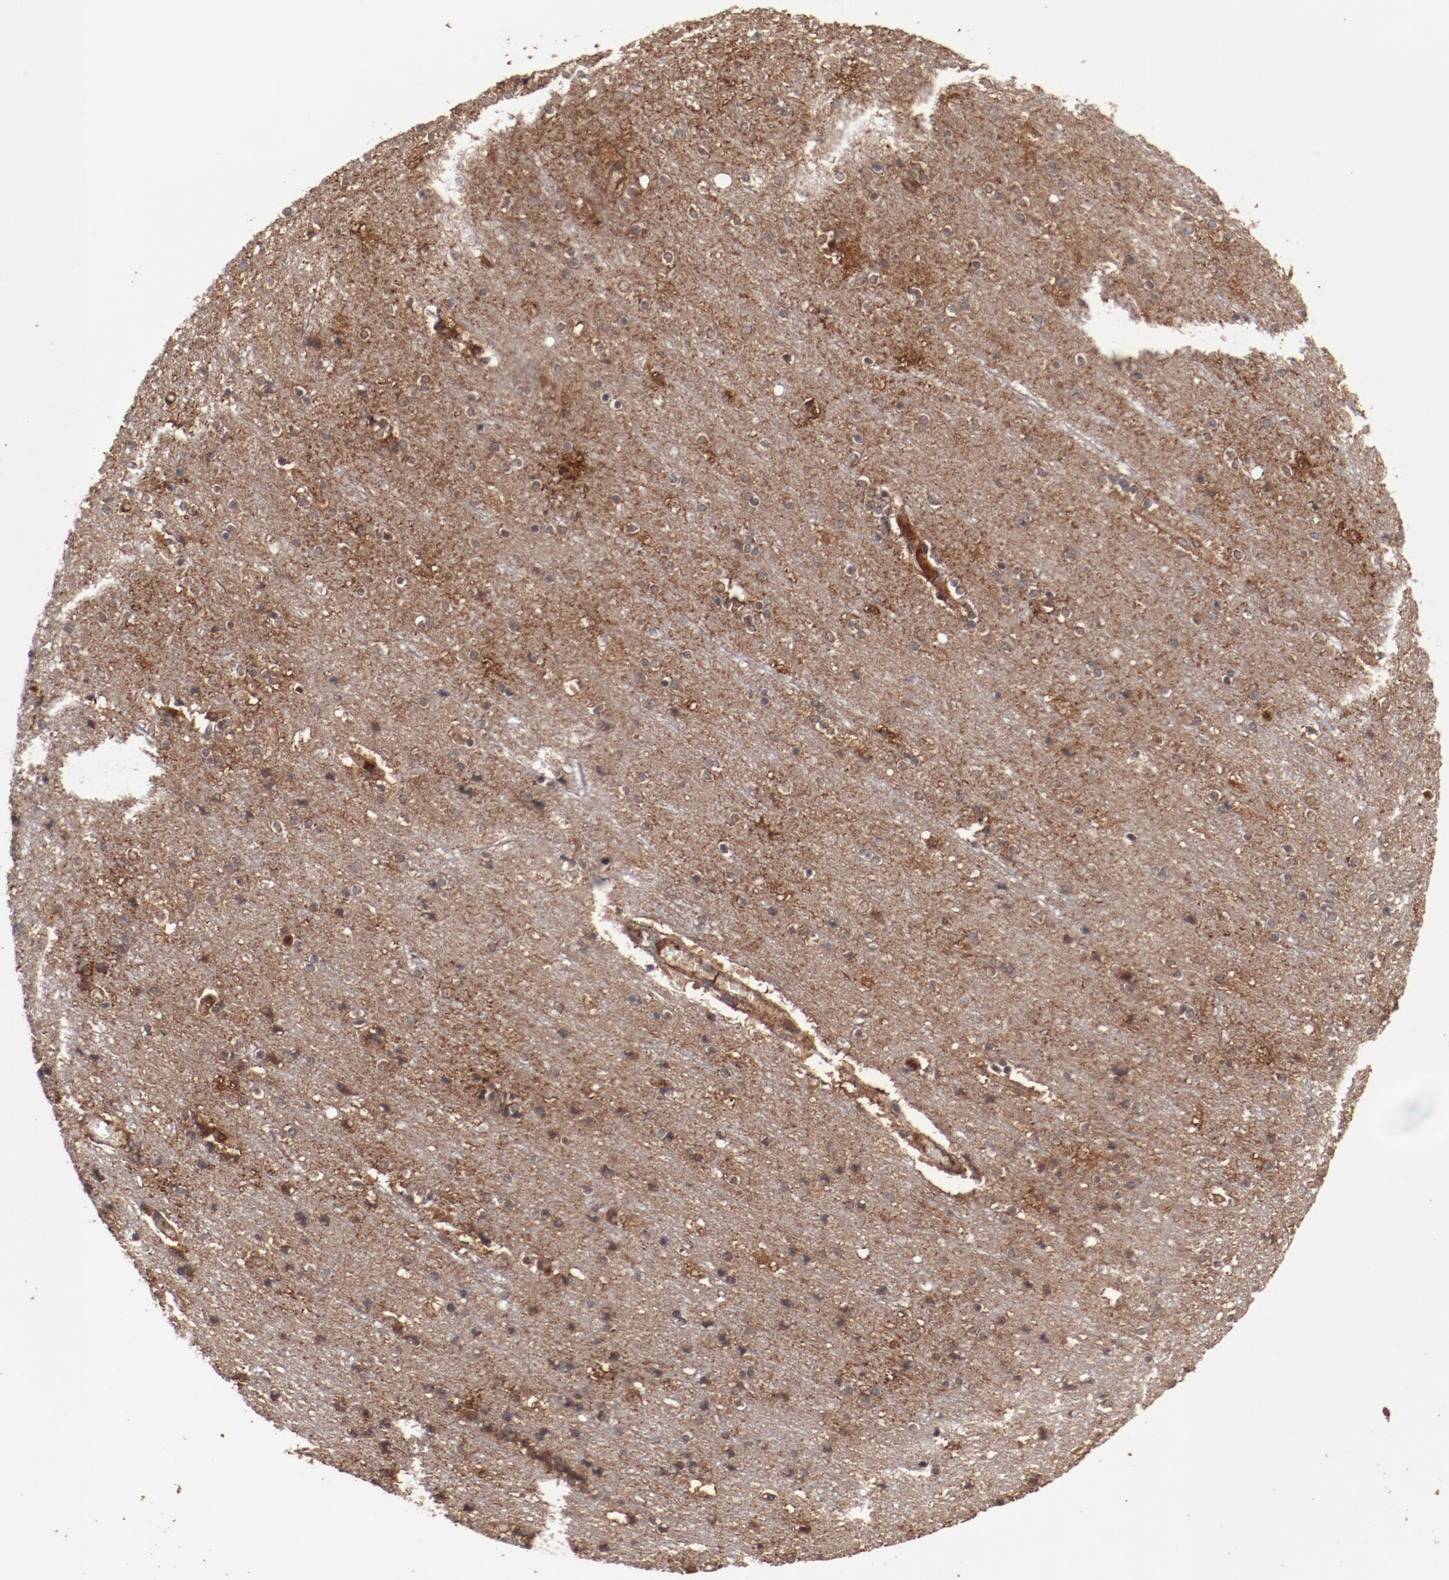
{"staining": {"intensity": "moderate", "quantity": "25%-75%", "location": "cytoplasmic/membranous"}, "tissue": "cerebral cortex", "cell_type": "Endothelial cells", "image_type": "normal", "snomed": [{"axis": "morphology", "description": "Normal tissue, NOS"}, {"axis": "topography", "description": "Cerebral cortex"}], "caption": "Protein positivity by immunohistochemistry displays moderate cytoplasmic/membranous staining in about 25%-75% of endothelial cells in unremarkable cerebral cortex.", "gene": "TENM1", "patient": {"sex": "female", "age": 54}}